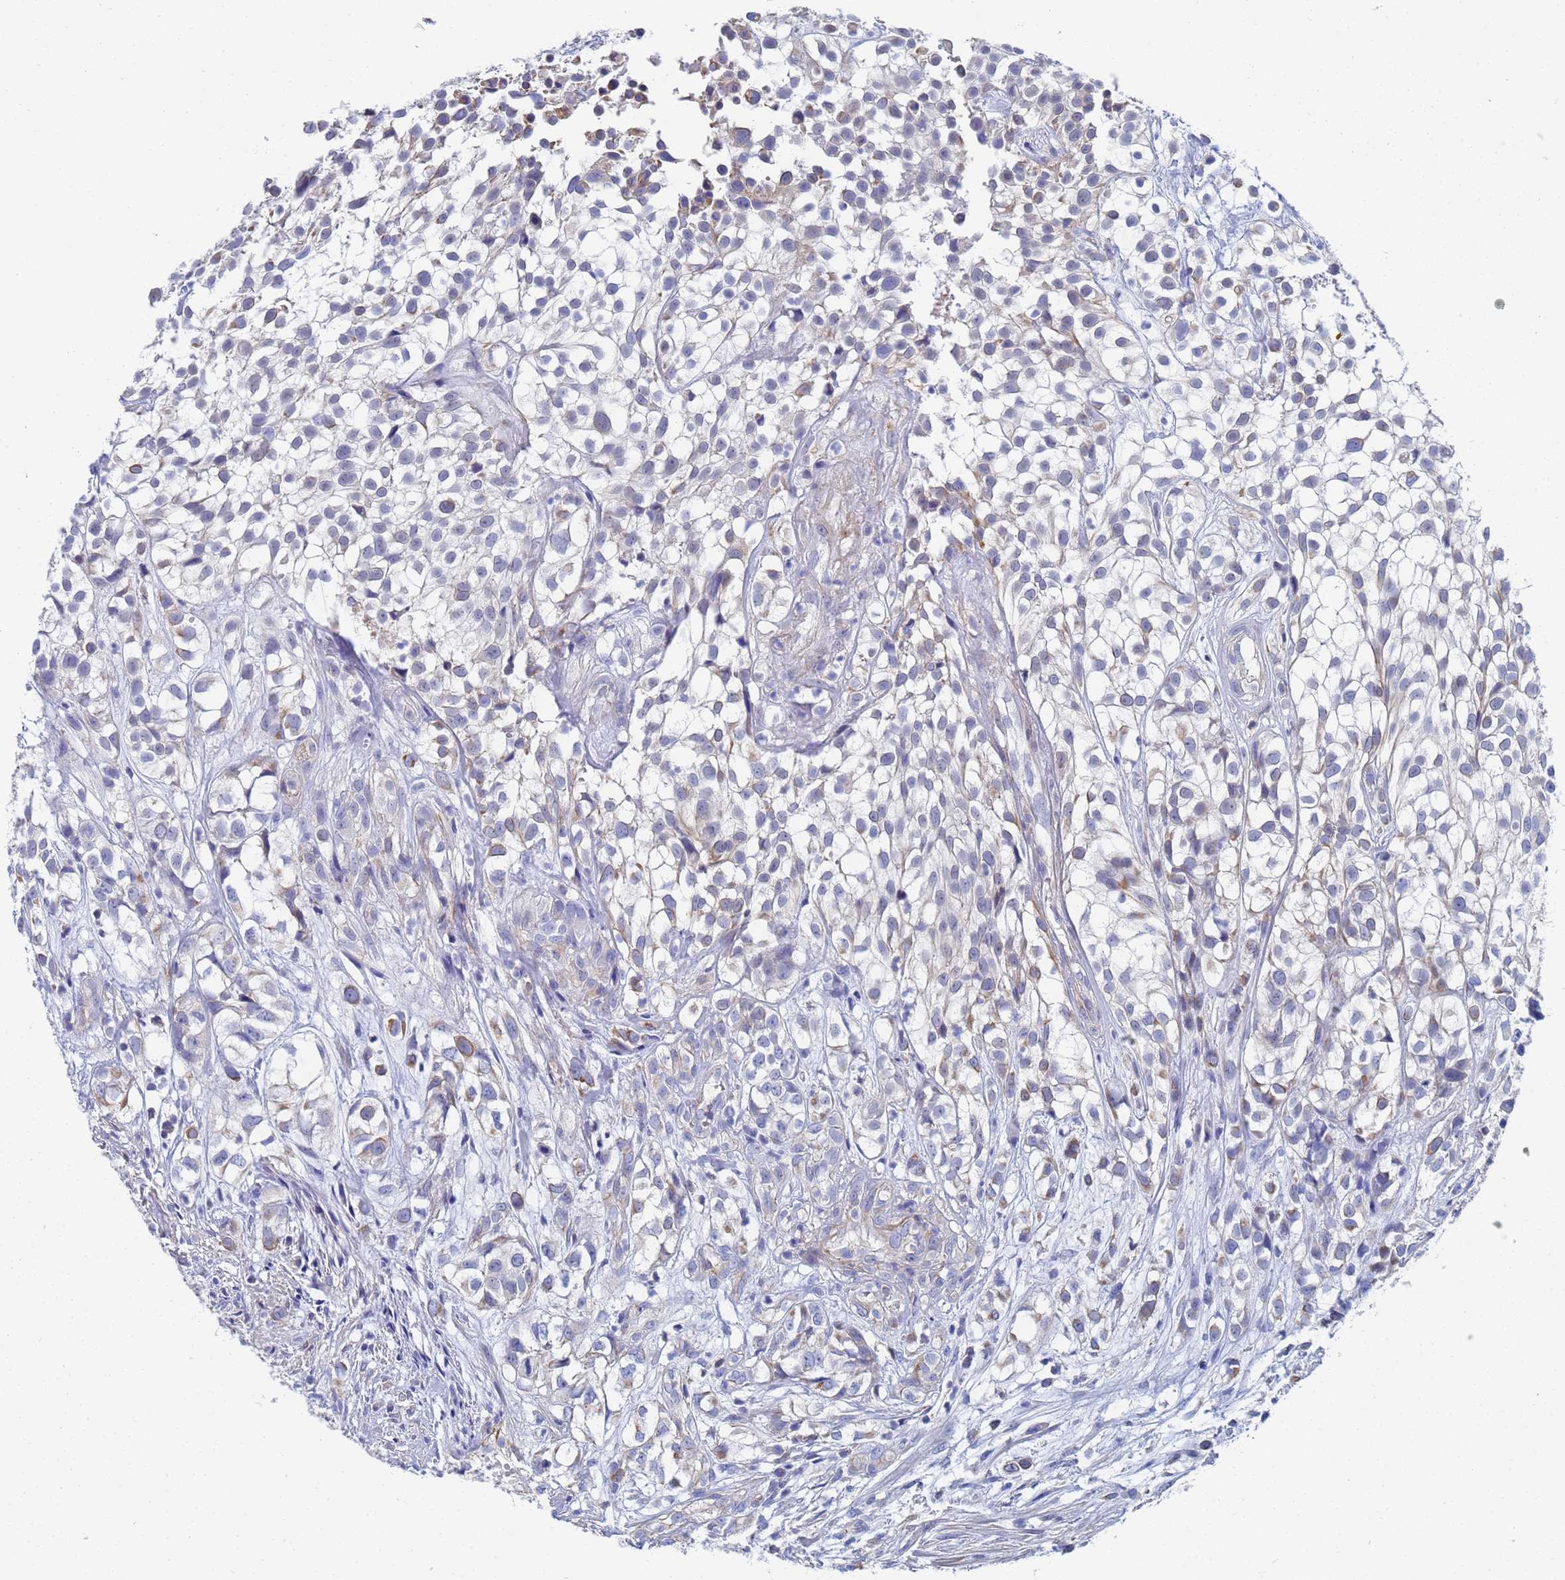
{"staining": {"intensity": "weak", "quantity": "<25%", "location": "cytoplasmic/membranous"}, "tissue": "urothelial cancer", "cell_type": "Tumor cells", "image_type": "cancer", "snomed": [{"axis": "morphology", "description": "Urothelial carcinoma, High grade"}, {"axis": "topography", "description": "Urinary bladder"}], "caption": "Micrograph shows no protein staining in tumor cells of urothelial carcinoma (high-grade) tissue.", "gene": "GCHFR", "patient": {"sex": "male", "age": 56}}